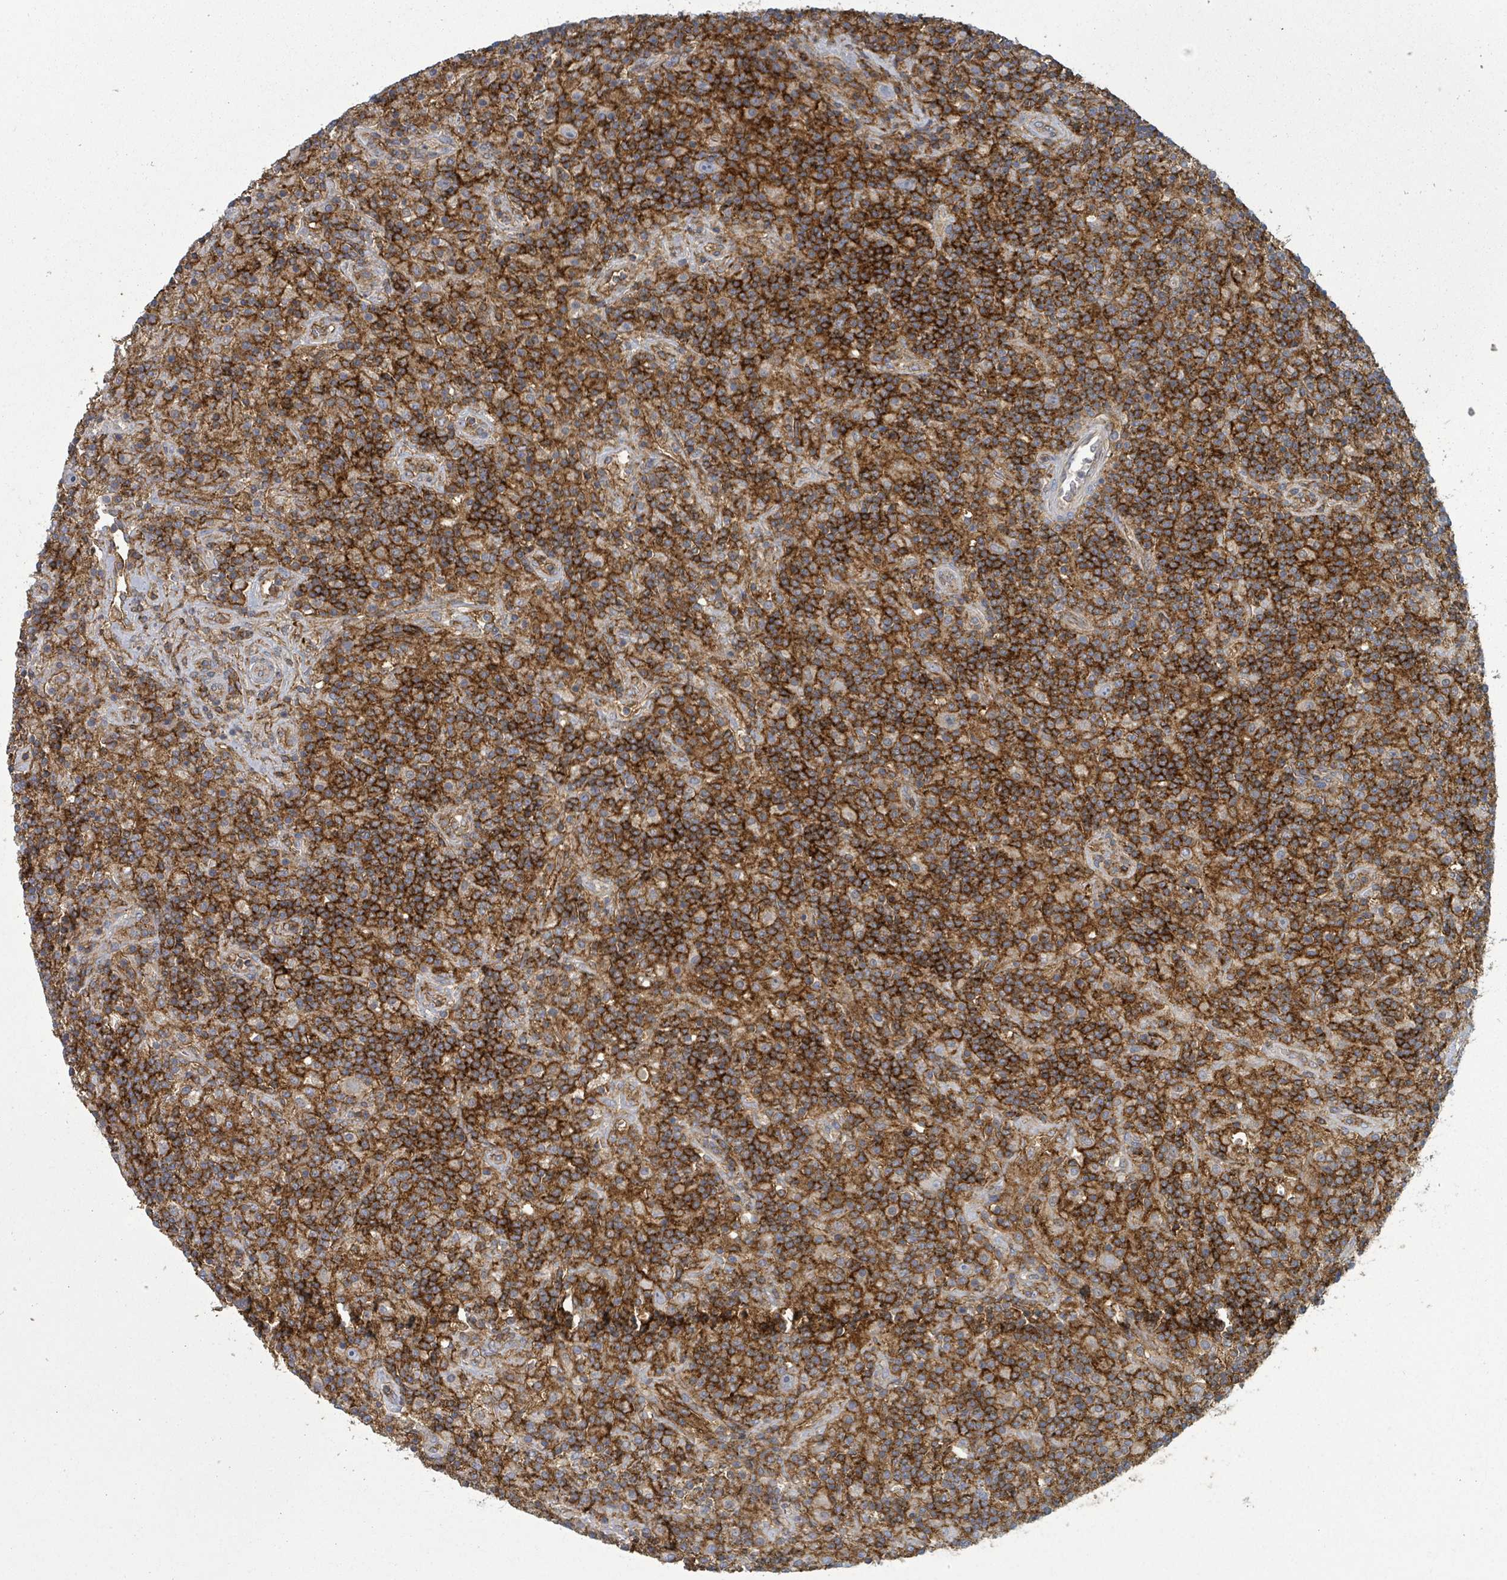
{"staining": {"intensity": "negative", "quantity": "none", "location": "none"}, "tissue": "lymphoma", "cell_type": "Tumor cells", "image_type": "cancer", "snomed": [{"axis": "morphology", "description": "Hodgkin's disease, NOS"}, {"axis": "topography", "description": "Lymph node"}], "caption": "Tumor cells show no significant protein staining in Hodgkin's disease.", "gene": "TNFRSF14", "patient": {"sex": "male", "age": 70}}